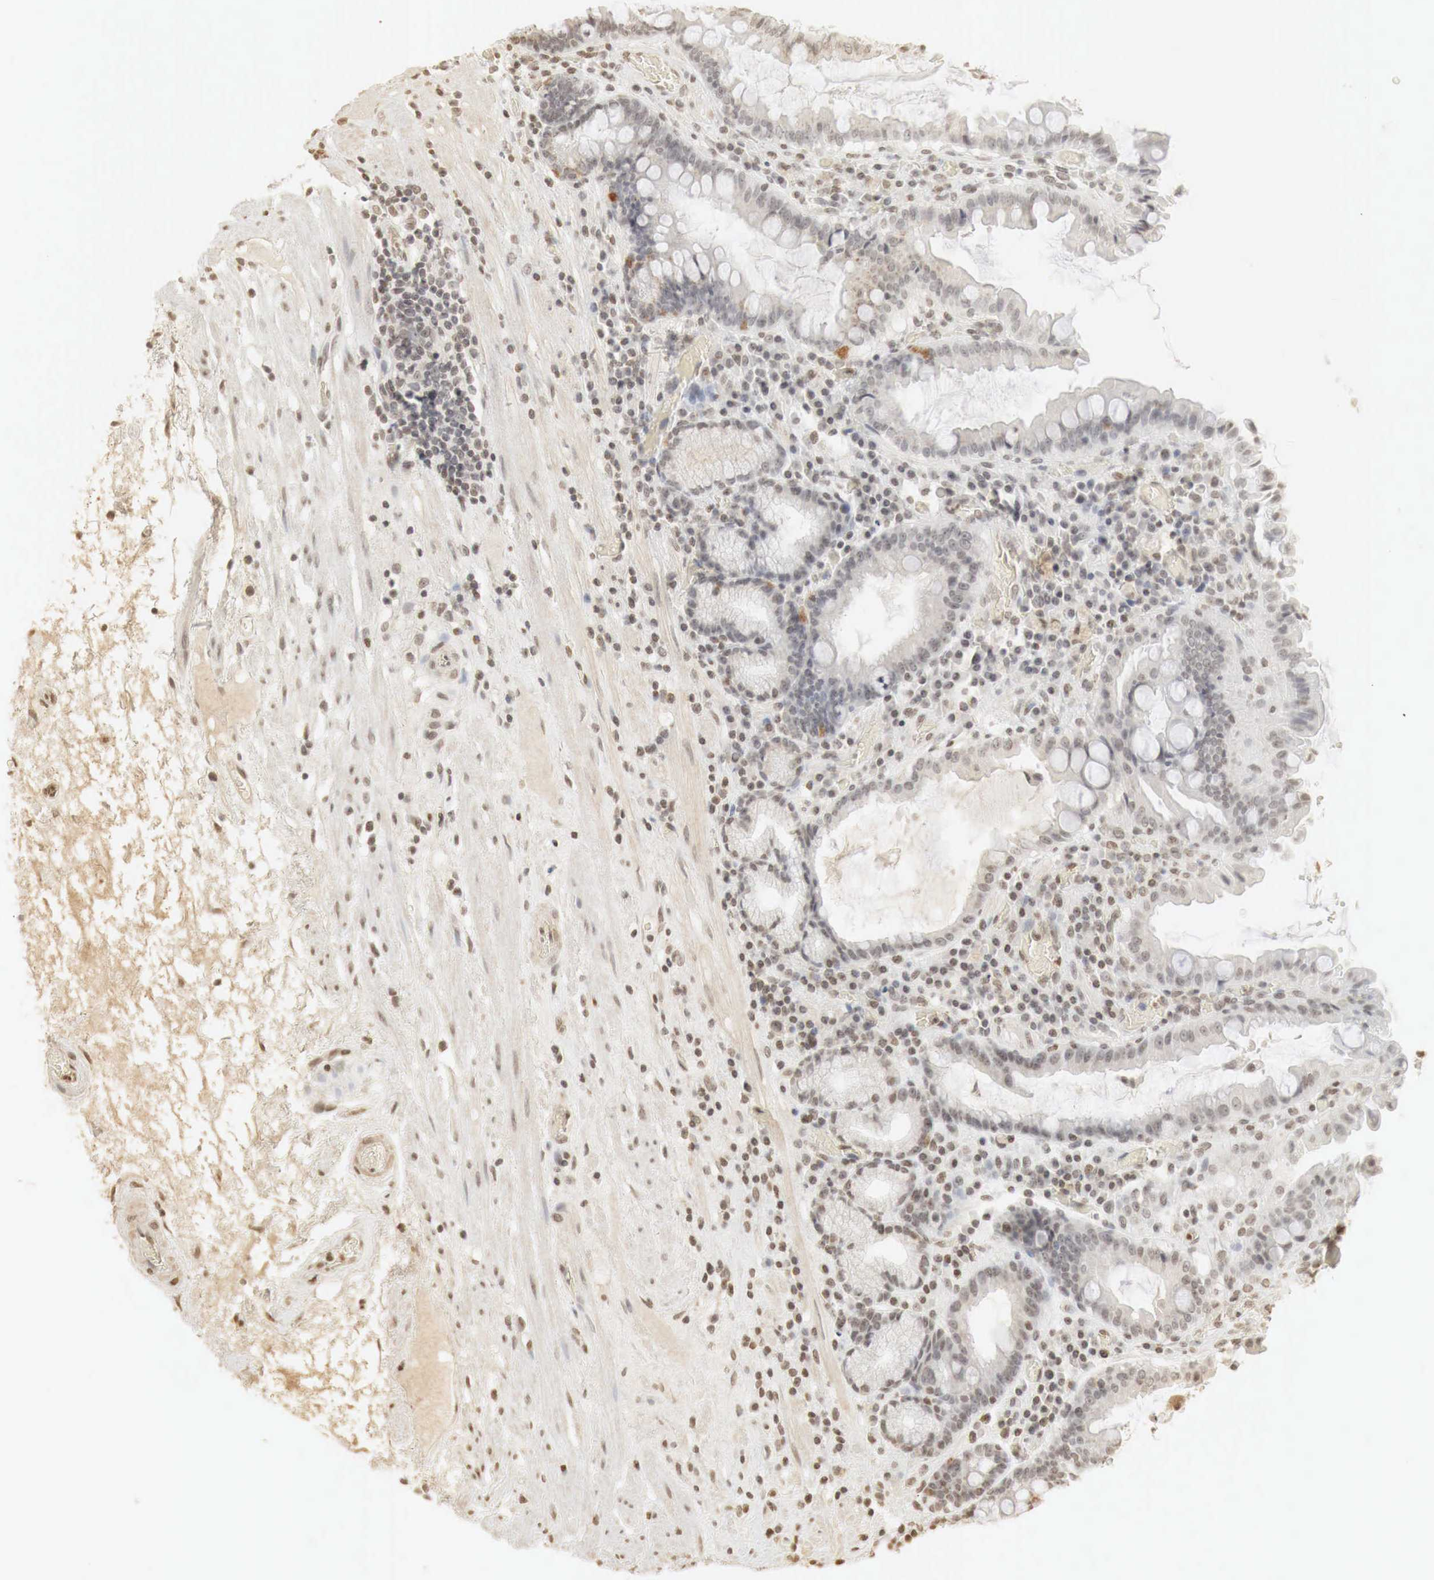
{"staining": {"intensity": "moderate", "quantity": "25%-75%", "location": "nuclear"}, "tissue": "stomach", "cell_type": "Glandular cells", "image_type": "normal", "snomed": [{"axis": "morphology", "description": "Normal tissue, NOS"}, {"axis": "topography", "description": "Stomach, lower"}, {"axis": "topography", "description": "Duodenum"}], "caption": "Unremarkable stomach was stained to show a protein in brown. There is medium levels of moderate nuclear staining in approximately 25%-75% of glandular cells.", "gene": "ERBB4", "patient": {"sex": "male", "age": 84}}